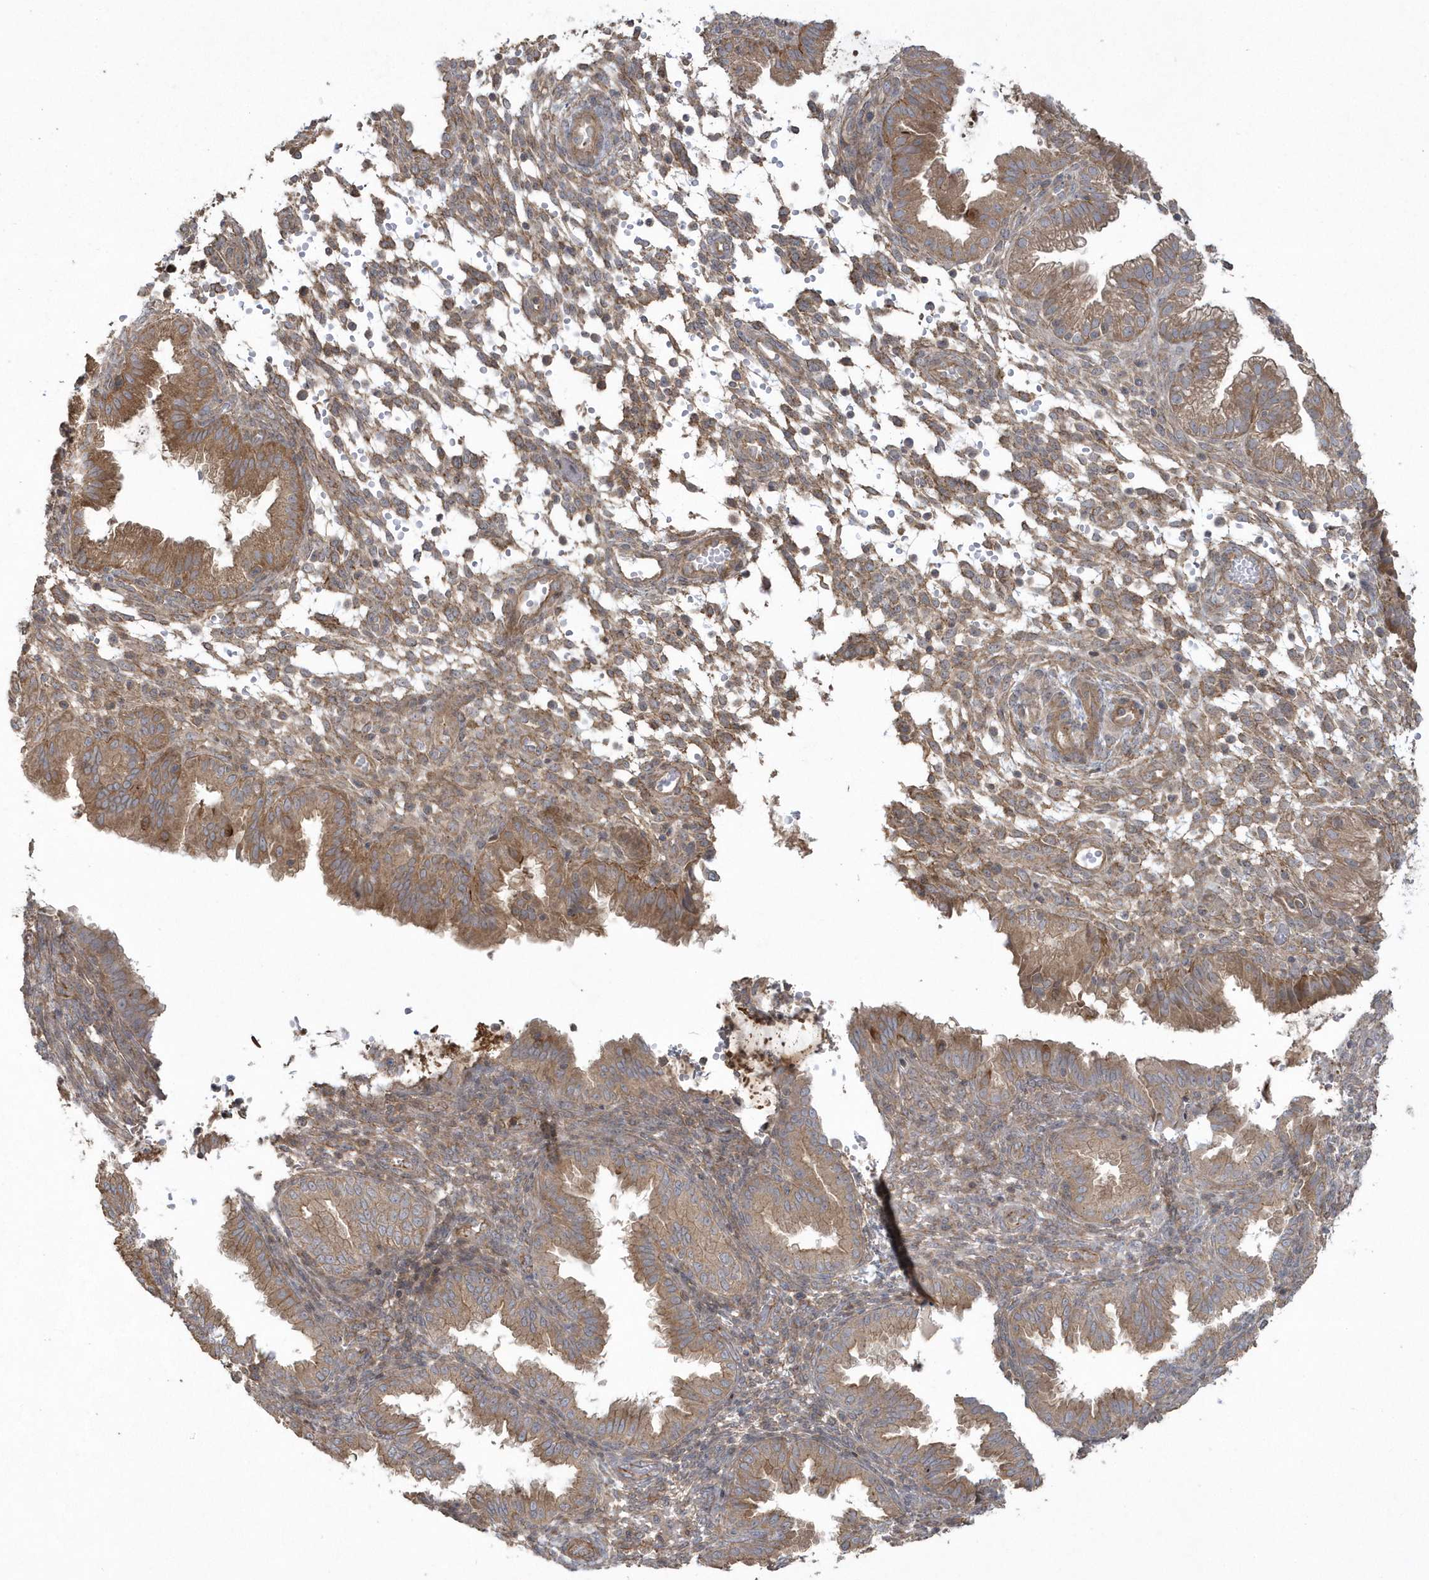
{"staining": {"intensity": "moderate", "quantity": "25%-75%", "location": "cytoplasmic/membranous"}, "tissue": "endometrium", "cell_type": "Cells in endometrial stroma", "image_type": "normal", "snomed": [{"axis": "morphology", "description": "Normal tissue, NOS"}, {"axis": "topography", "description": "Endometrium"}], "caption": "Immunohistochemistry (DAB) staining of normal endometrium reveals moderate cytoplasmic/membranous protein expression in approximately 25%-75% of cells in endometrial stroma.", "gene": "ARMC8", "patient": {"sex": "female", "age": 33}}